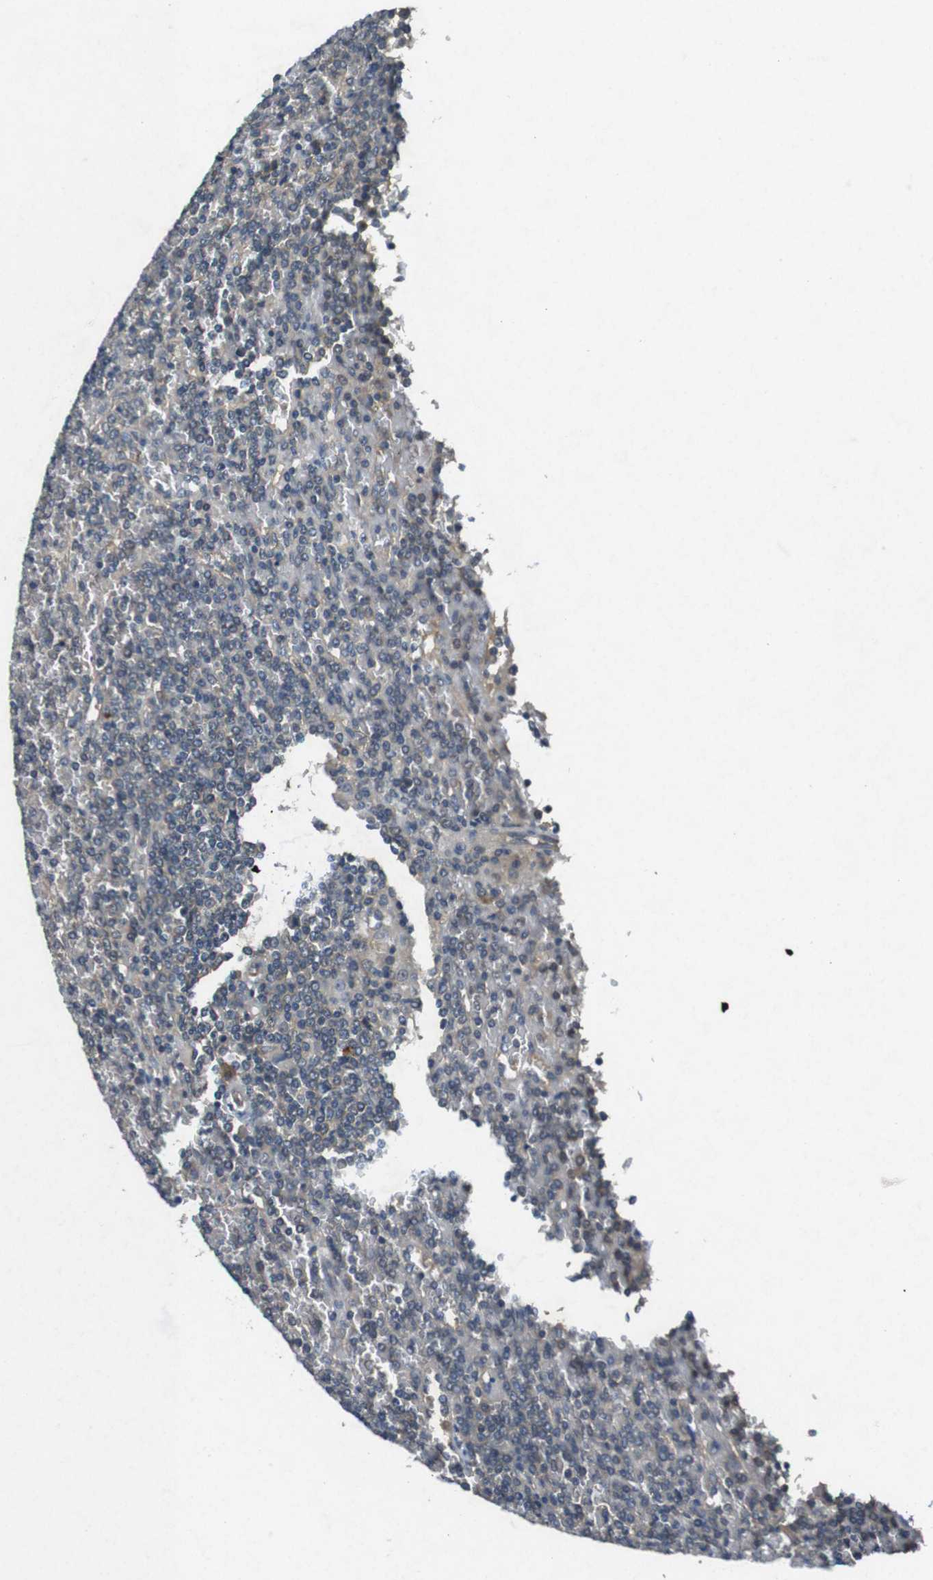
{"staining": {"intensity": "negative", "quantity": "none", "location": "none"}, "tissue": "lymphoma", "cell_type": "Tumor cells", "image_type": "cancer", "snomed": [{"axis": "morphology", "description": "Malignant lymphoma, non-Hodgkin's type, Low grade"}, {"axis": "topography", "description": "Spleen"}], "caption": "This is an immunohistochemistry (IHC) micrograph of human lymphoma. There is no positivity in tumor cells.", "gene": "SUGT1", "patient": {"sex": "female", "age": 19}}